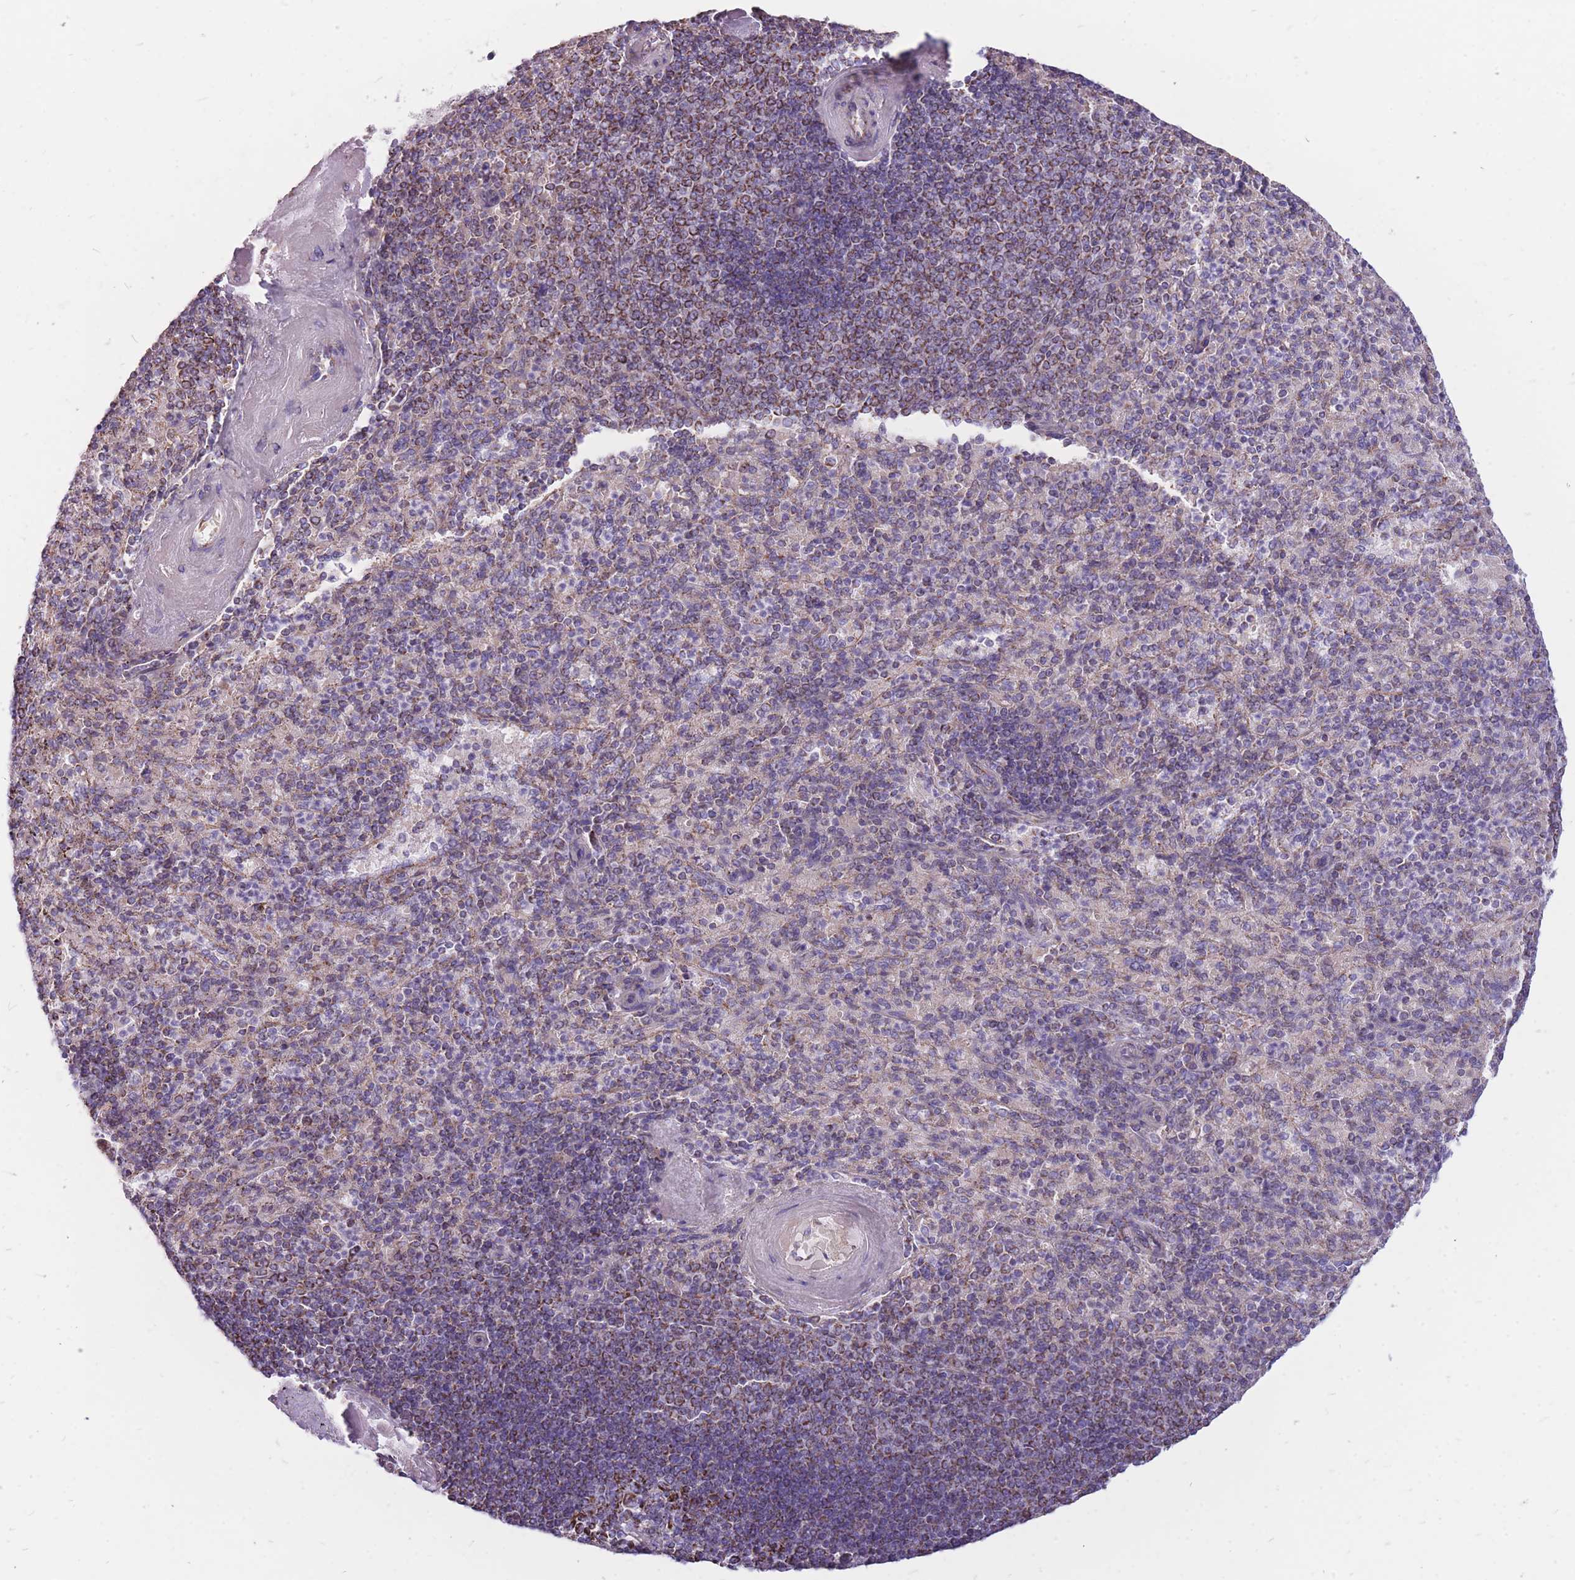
{"staining": {"intensity": "negative", "quantity": "none", "location": "none"}, "tissue": "spleen", "cell_type": "Cells in red pulp", "image_type": "normal", "snomed": [{"axis": "morphology", "description": "Normal tissue, NOS"}, {"axis": "topography", "description": "Spleen"}], "caption": "Protein analysis of unremarkable spleen shows no significant positivity in cells in red pulp.", "gene": "PCSK1", "patient": {"sex": "male", "age": 82}}